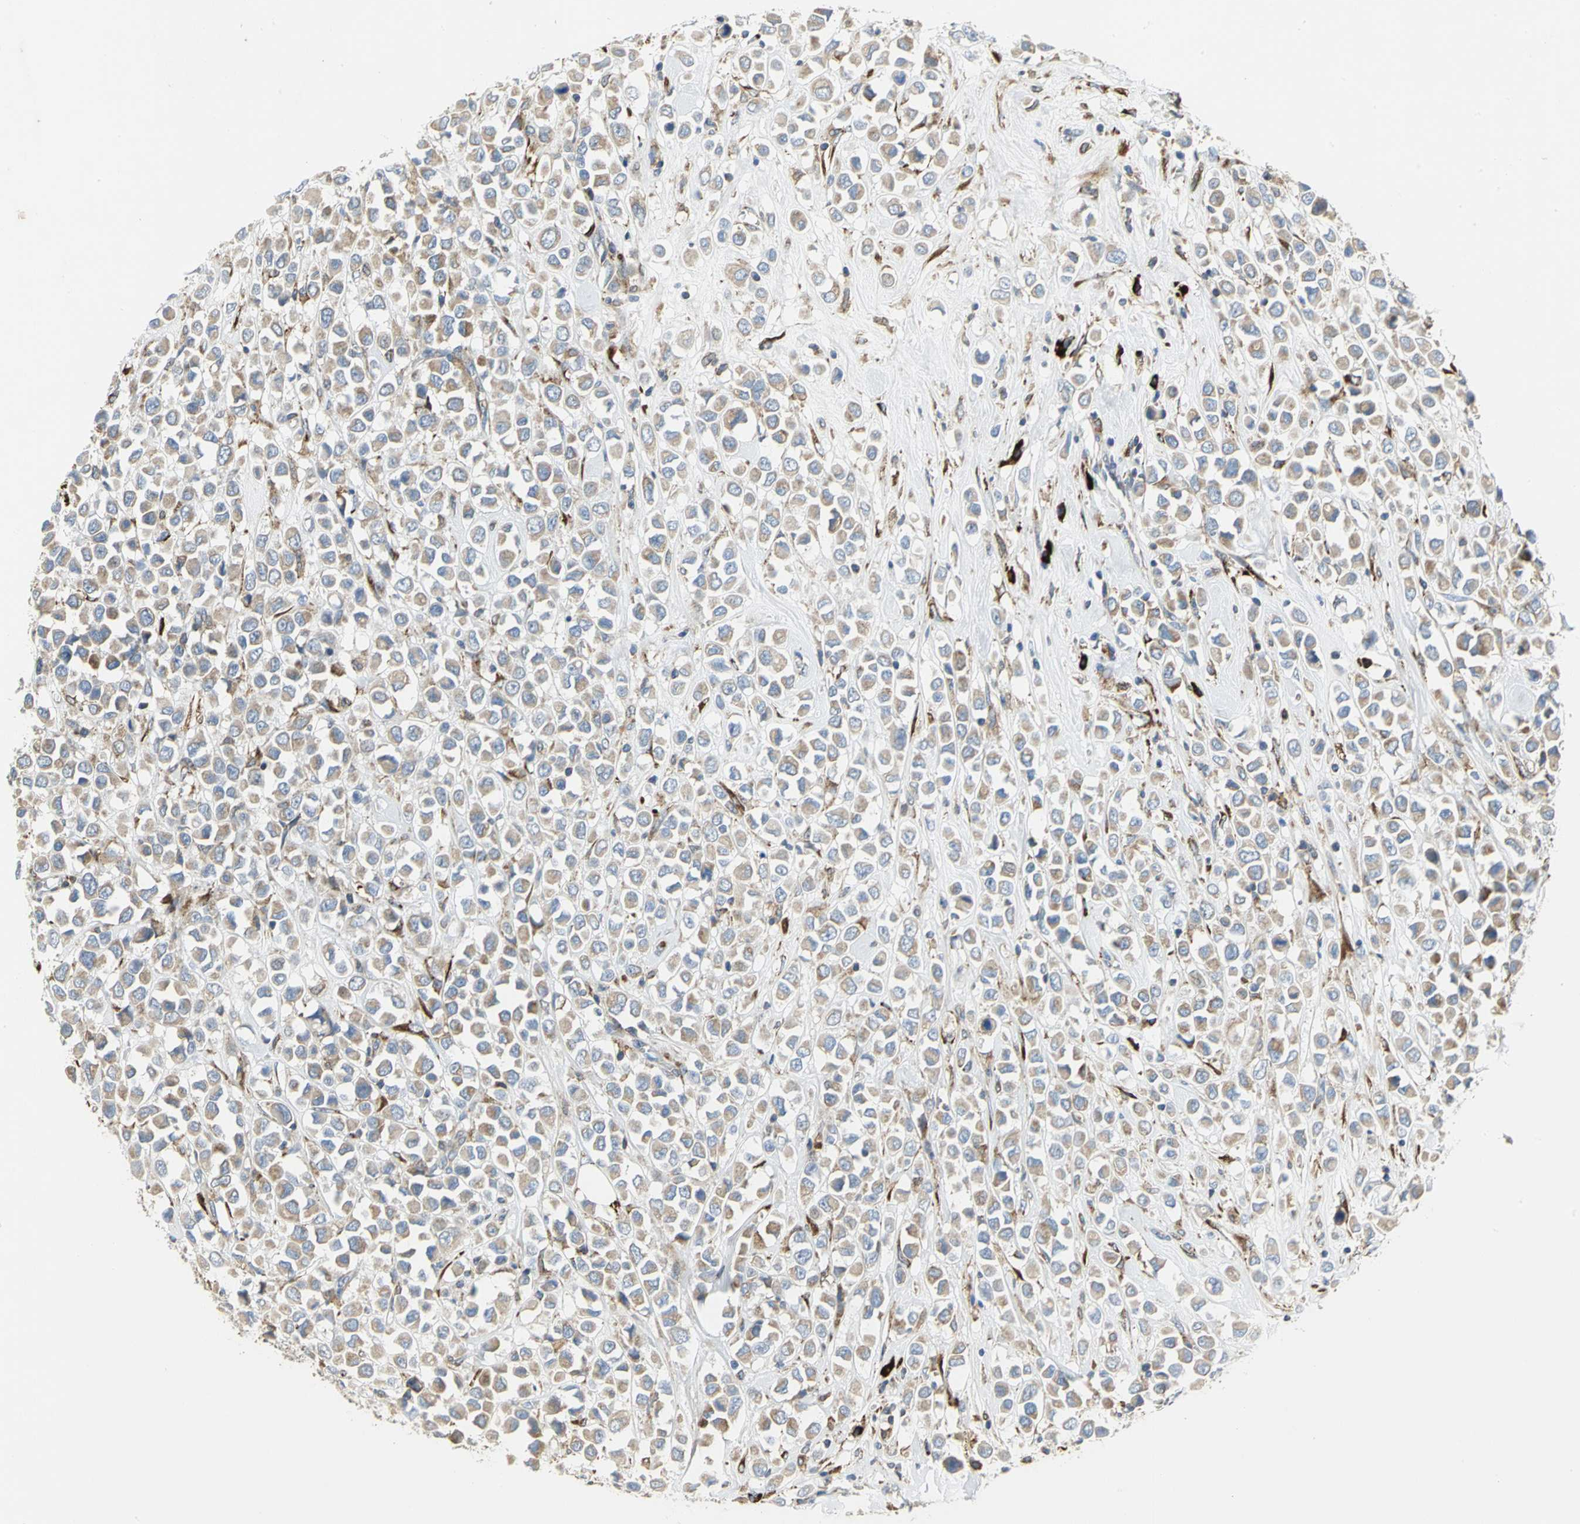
{"staining": {"intensity": "weak", "quantity": ">75%", "location": "cytoplasmic/membranous"}, "tissue": "breast cancer", "cell_type": "Tumor cells", "image_type": "cancer", "snomed": [{"axis": "morphology", "description": "Duct carcinoma"}, {"axis": "topography", "description": "Breast"}], "caption": "The immunohistochemical stain shows weak cytoplasmic/membranous staining in tumor cells of breast cancer tissue.", "gene": "SDF2L1", "patient": {"sex": "female", "age": 61}}